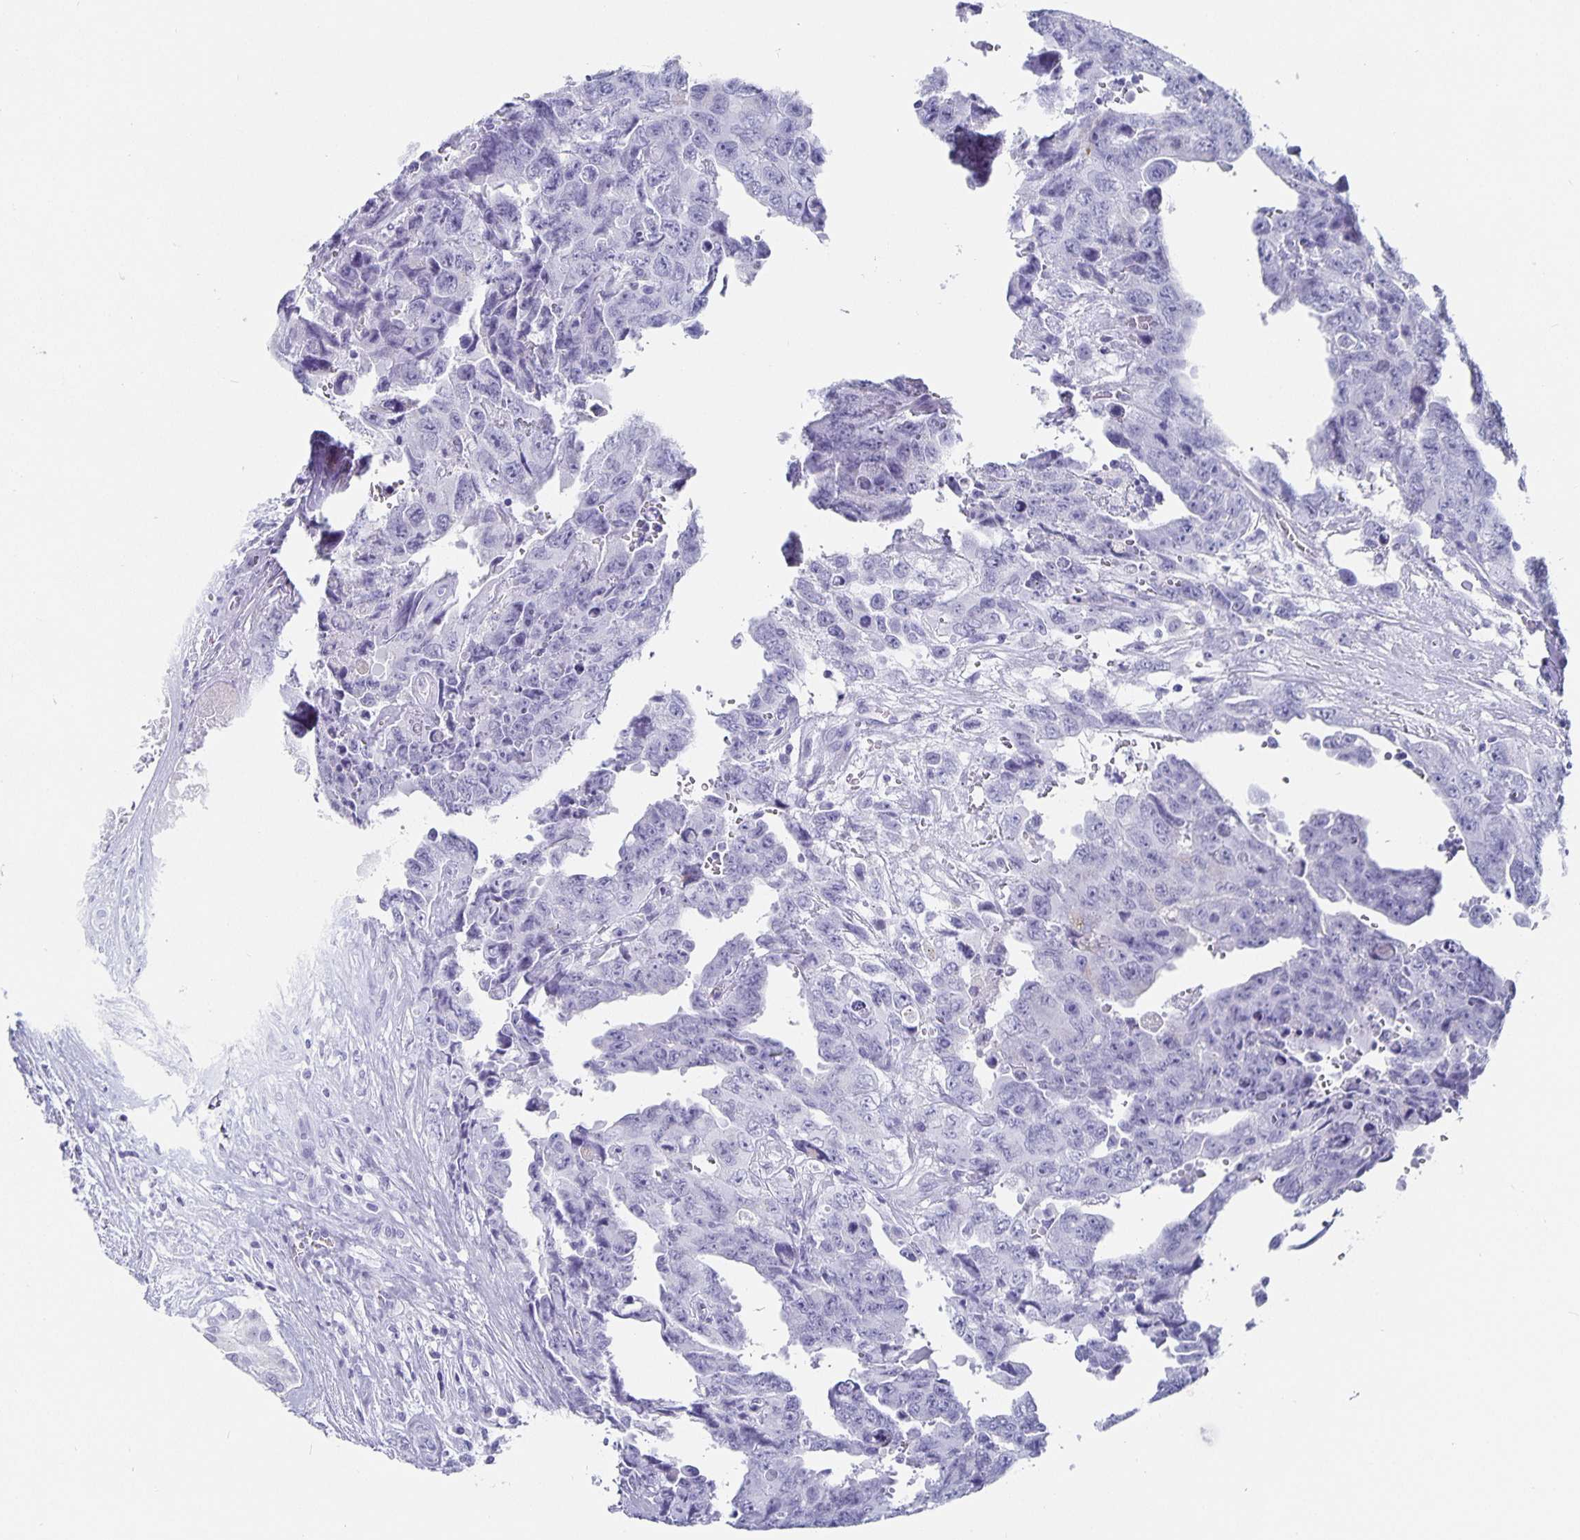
{"staining": {"intensity": "negative", "quantity": "none", "location": "none"}, "tissue": "testis cancer", "cell_type": "Tumor cells", "image_type": "cancer", "snomed": [{"axis": "morphology", "description": "Carcinoma, Embryonal, NOS"}, {"axis": "topography", "description": "Testis"}], "caption": "A micrograph of testis cancer (embryonal carcinoma) stained for a protein shows no brown staining in tumor cells.", "gene": "CHGA", "patient": {"sex": "male", "age": 24}}